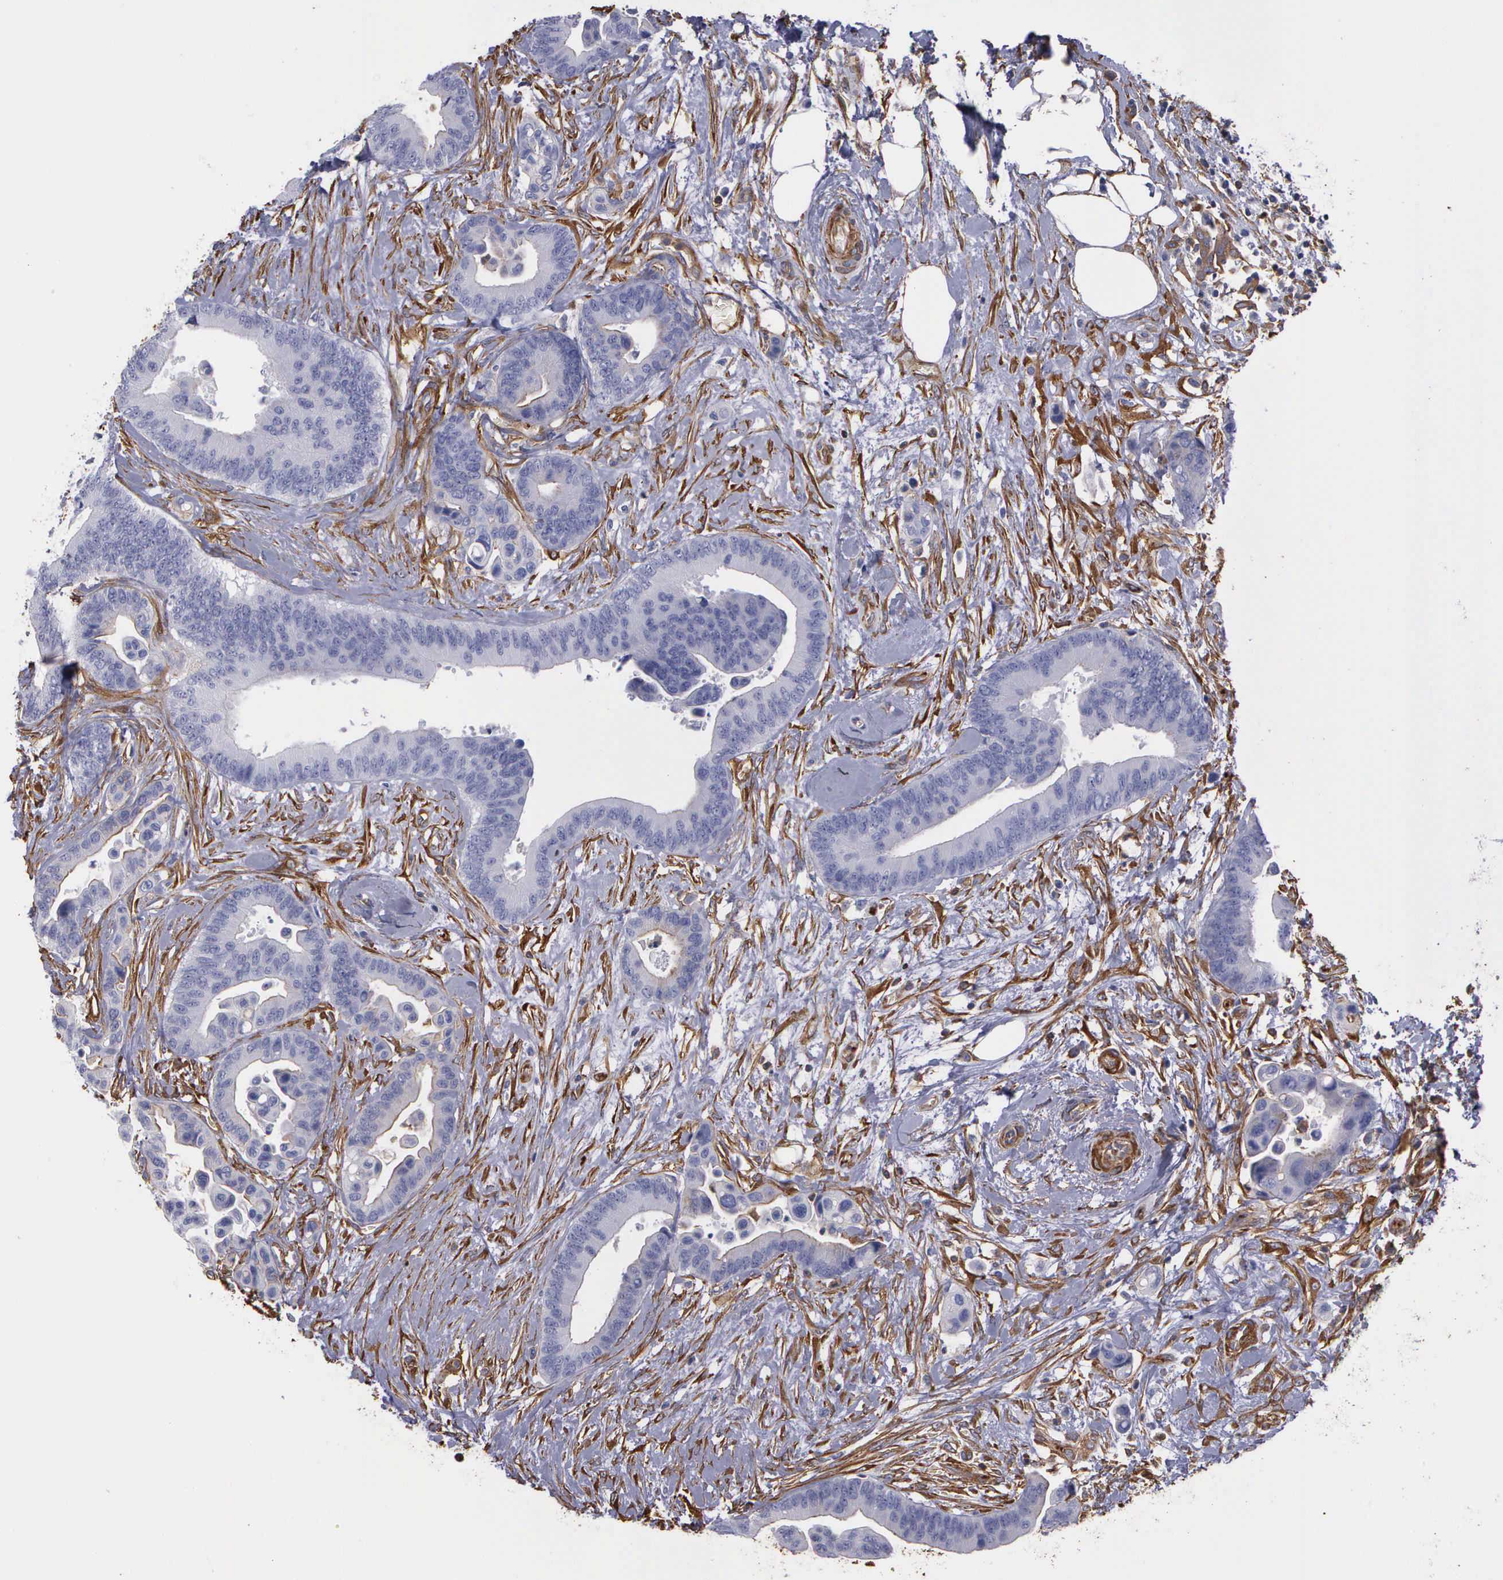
{"staining": {"intensity": "negative", "quantity": "none", "location": "none"}, "tissue": "colorectal cancer", "cell_type": "Tumor cells", "image_type": "cancer", "snomed": [{"axis": "morphology", "description": "Adenocarcinoma, NOS"}, {"axis": "topography", "description": "Colon"}], "caption": "This is an IHC histopathology image of colorectal adenocarcinoma. There is no positivity in tumor cells.", "gene": "FLNA", "patient": {"sex": "male", "age": 82}}